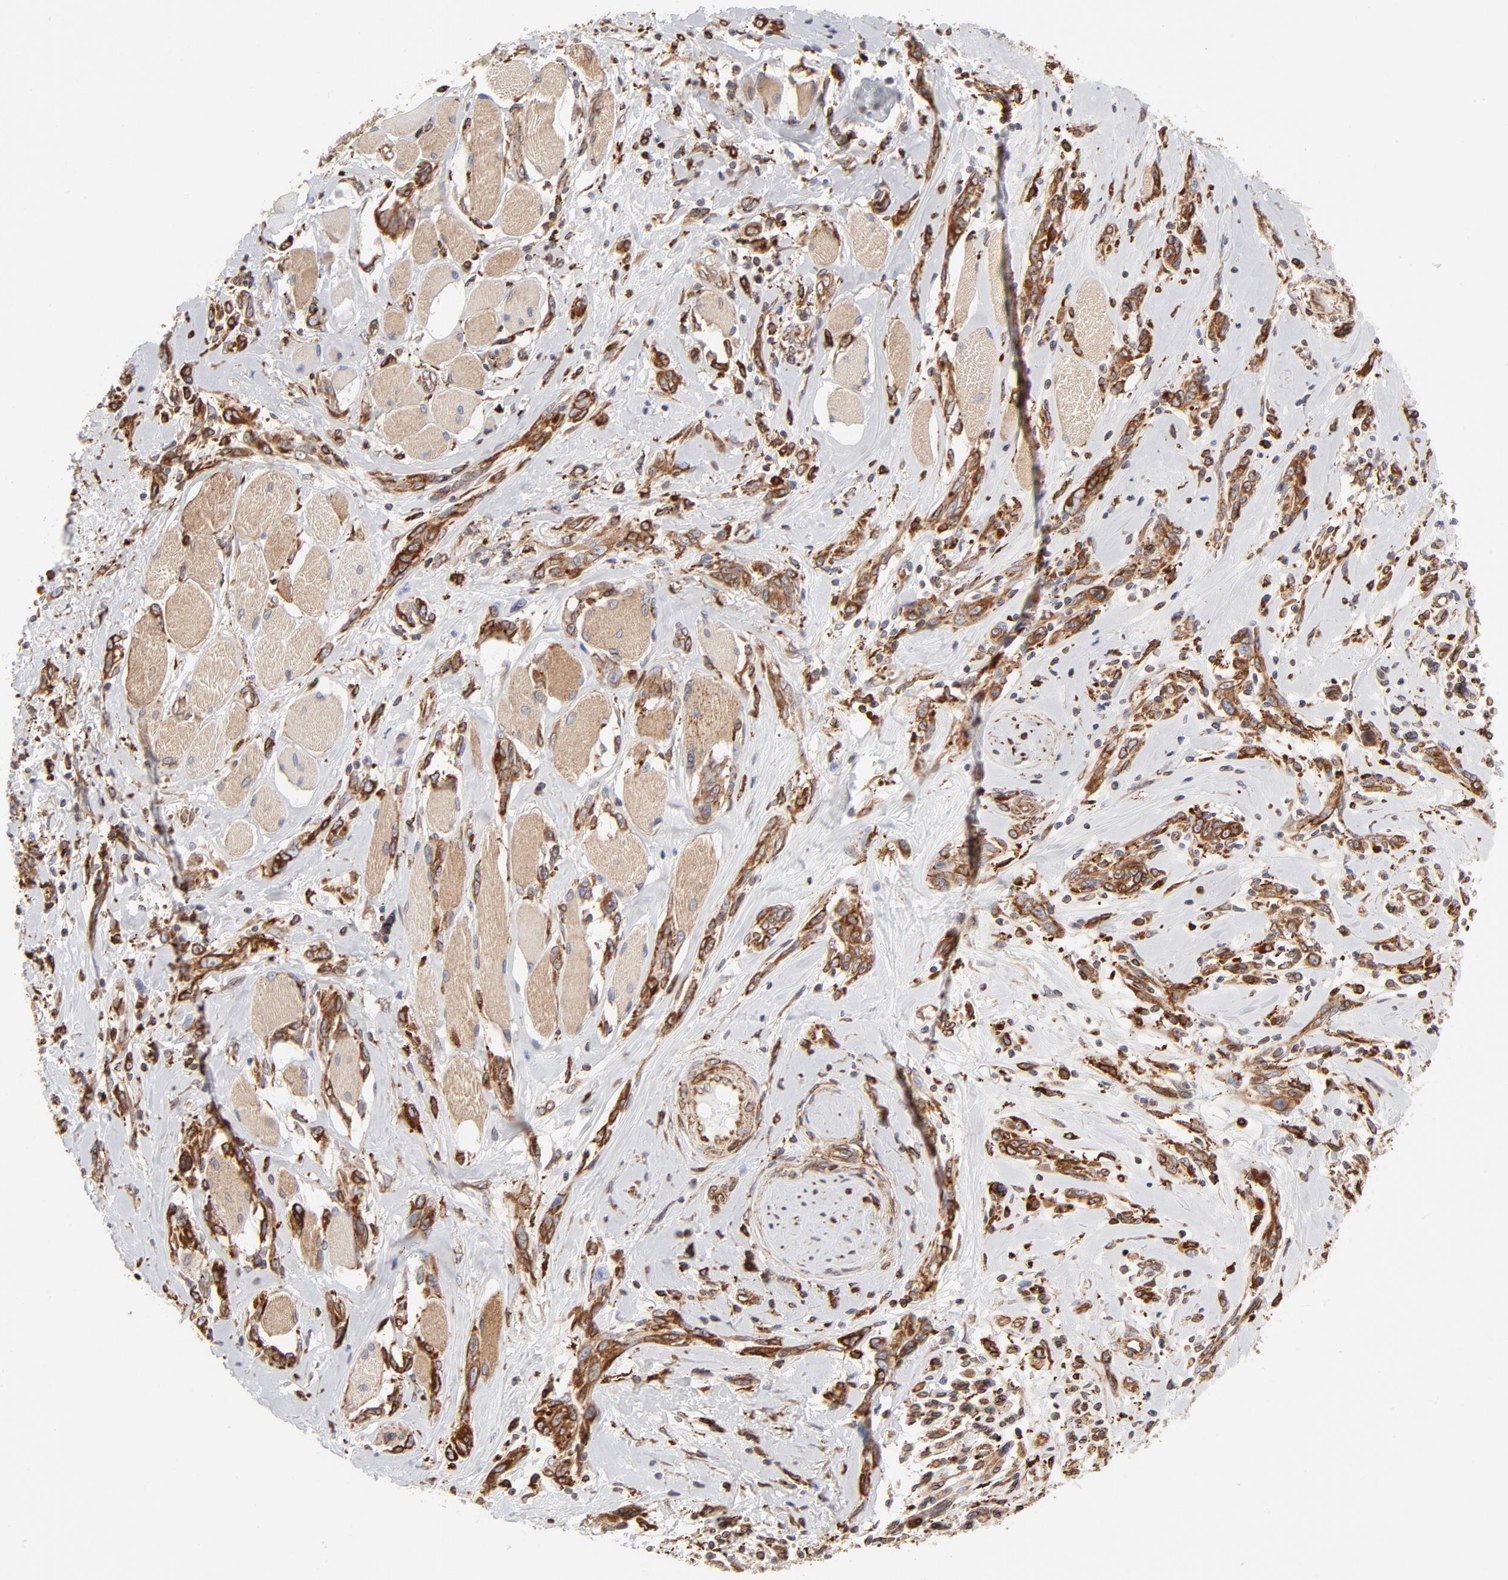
{"staining": {"intensity": "strong", "quantity": ">75%", "location": "cytoplasmic/membranous"}, "tissue": "melanoma", "cell_type": "Tumor cells", "image_type": "cancer", "snomed": [{"axis": "morphology", "description": "Malignant melanoma, NOS"}, {"axis": "topography", "description": "Skin"}], "caption": "IHC image of human malignant melanoma stained for a protein (brown), which displays high levels of strong cytoplasmic/membranous expression in approximately >75% of tumor cells.", "gene": "CANX", "patient": {"sex": "male", "age": 91}}